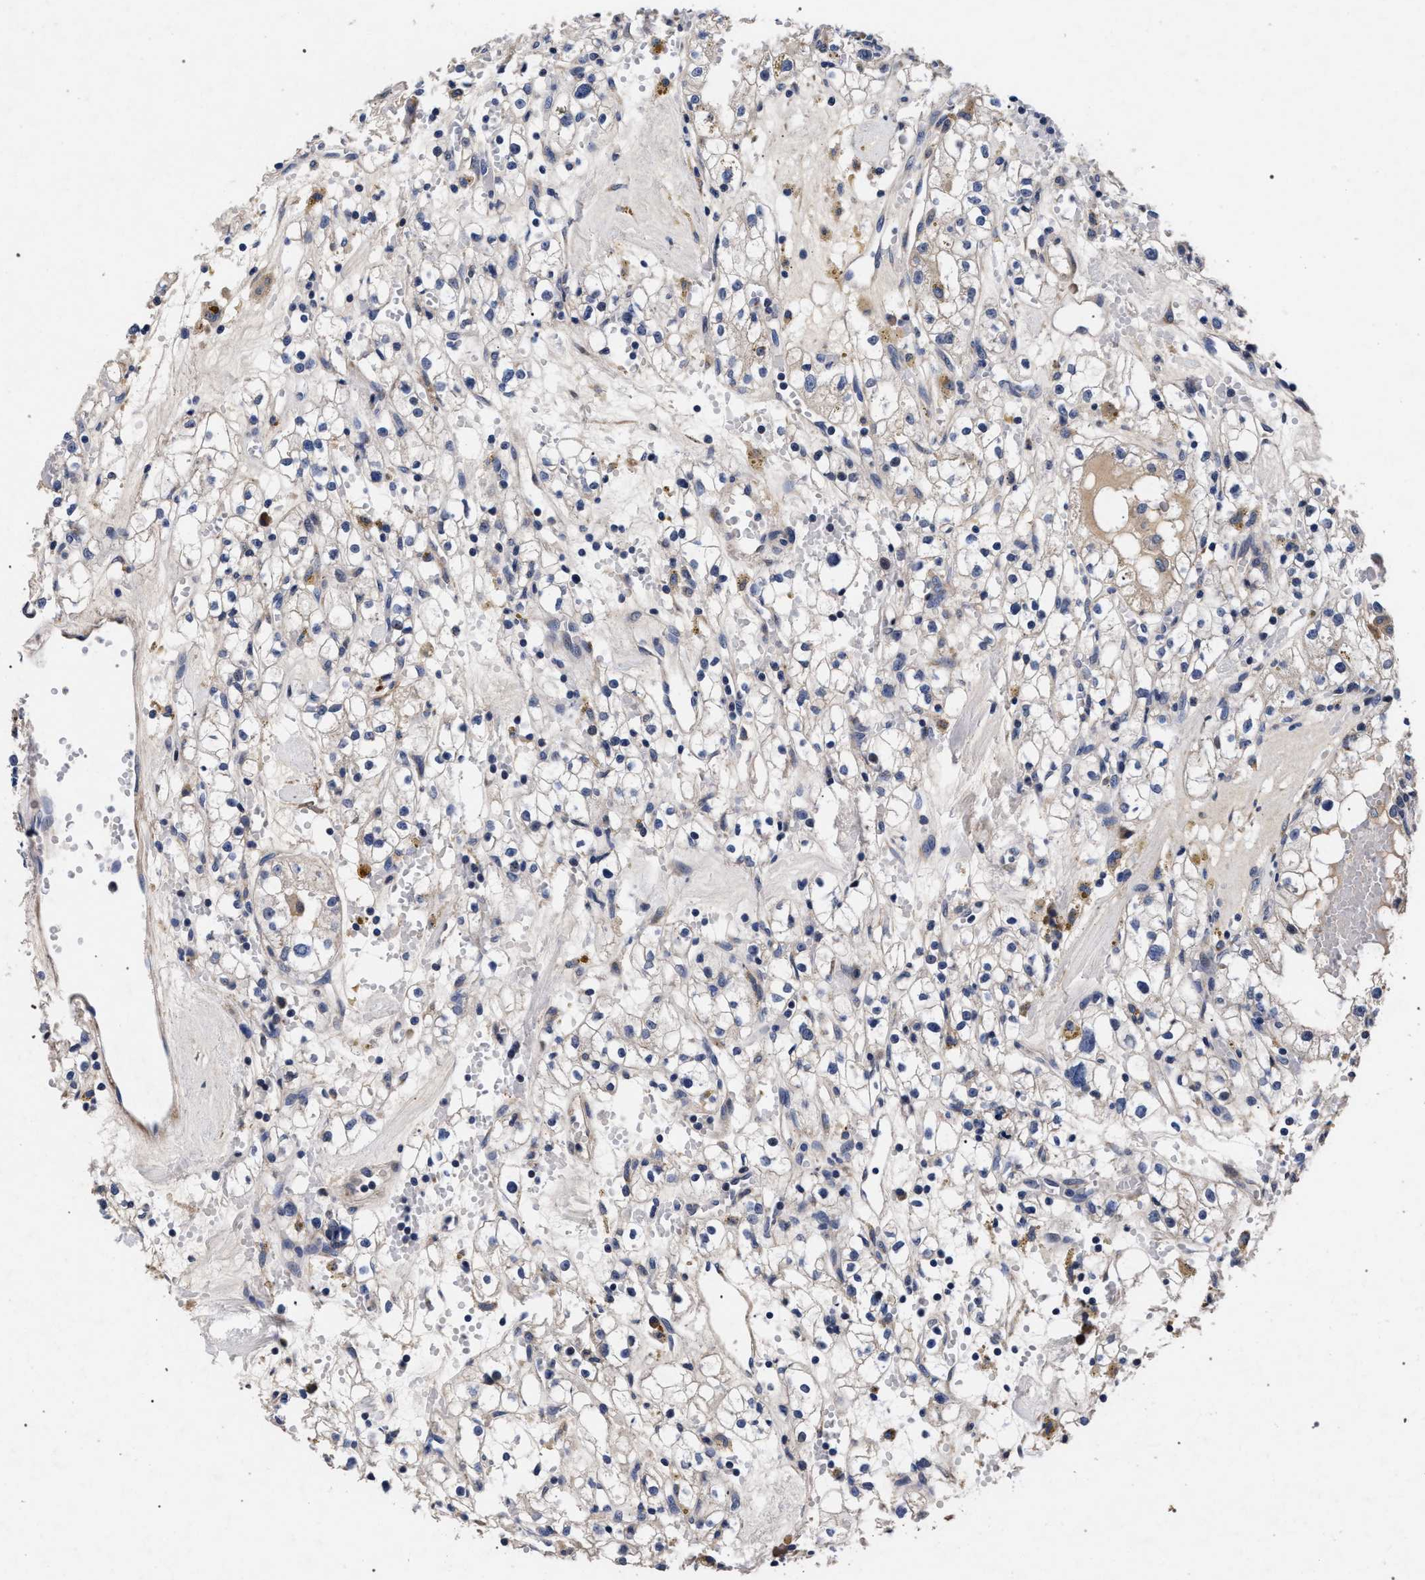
{"staining": {"intensity": "negative", "quantity": "none", "location": "none"}, "tissue": "renal cancer", "cell_type": "Tumor cells", "image_type": "cancer", "snomed": [{"axis": "morphology", "description": "Adenocarcinoma, NOS"}, {"axis": "topography", "description": "Kidney"}], "caption": "DAB (3,3'-diaminobenzidine) immunohistochemical staining of human renal adenocarcinoma shows no significant positivity in tumor cells.", "gene": "CFAP95", "patient": {"sex": "male", "age": 56}}